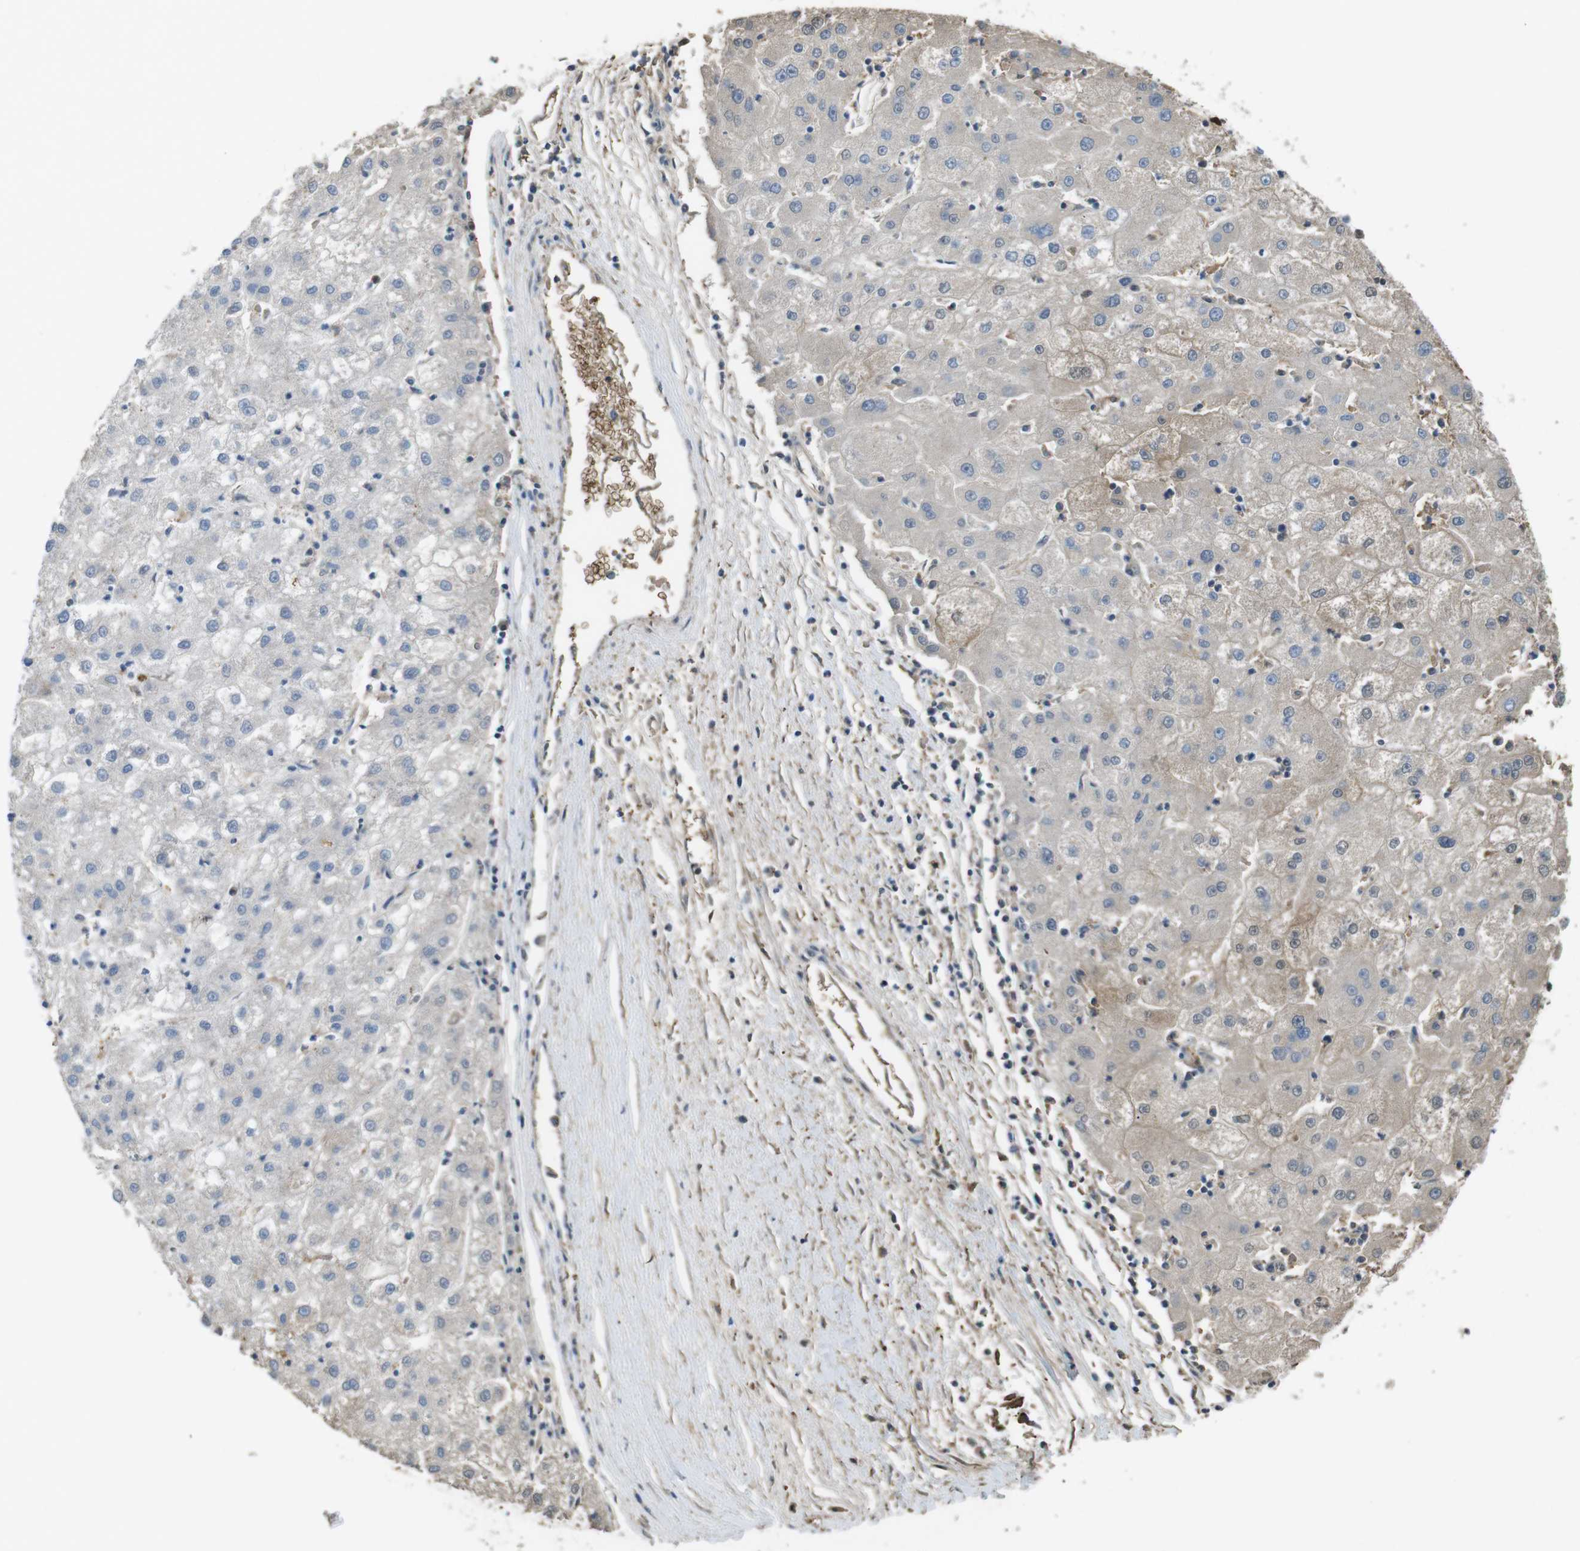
{"staining": {"intensity": "weak", "quantity": "<25%", "location": "cytoplasmic/membranous"}, "tissue": "liver cancer", "cell_type": "Tumor cells", "image_type": "cancer", "snomed": [{"axis": "morphology", "description": "Carcinoma, Hepatocellular, NOS"}, {"axis": "topography", "description": "Liver"}], "caption": "High magnification brightfield microscopy of liver cancer (hepatocellular carcinoma) stained with DAB (brown) and counterstained with hematoxylin (blue): tumor cells show no significant expression.", "gene": "LTBP4", "patient": {"sex": "male", "age": 72}}